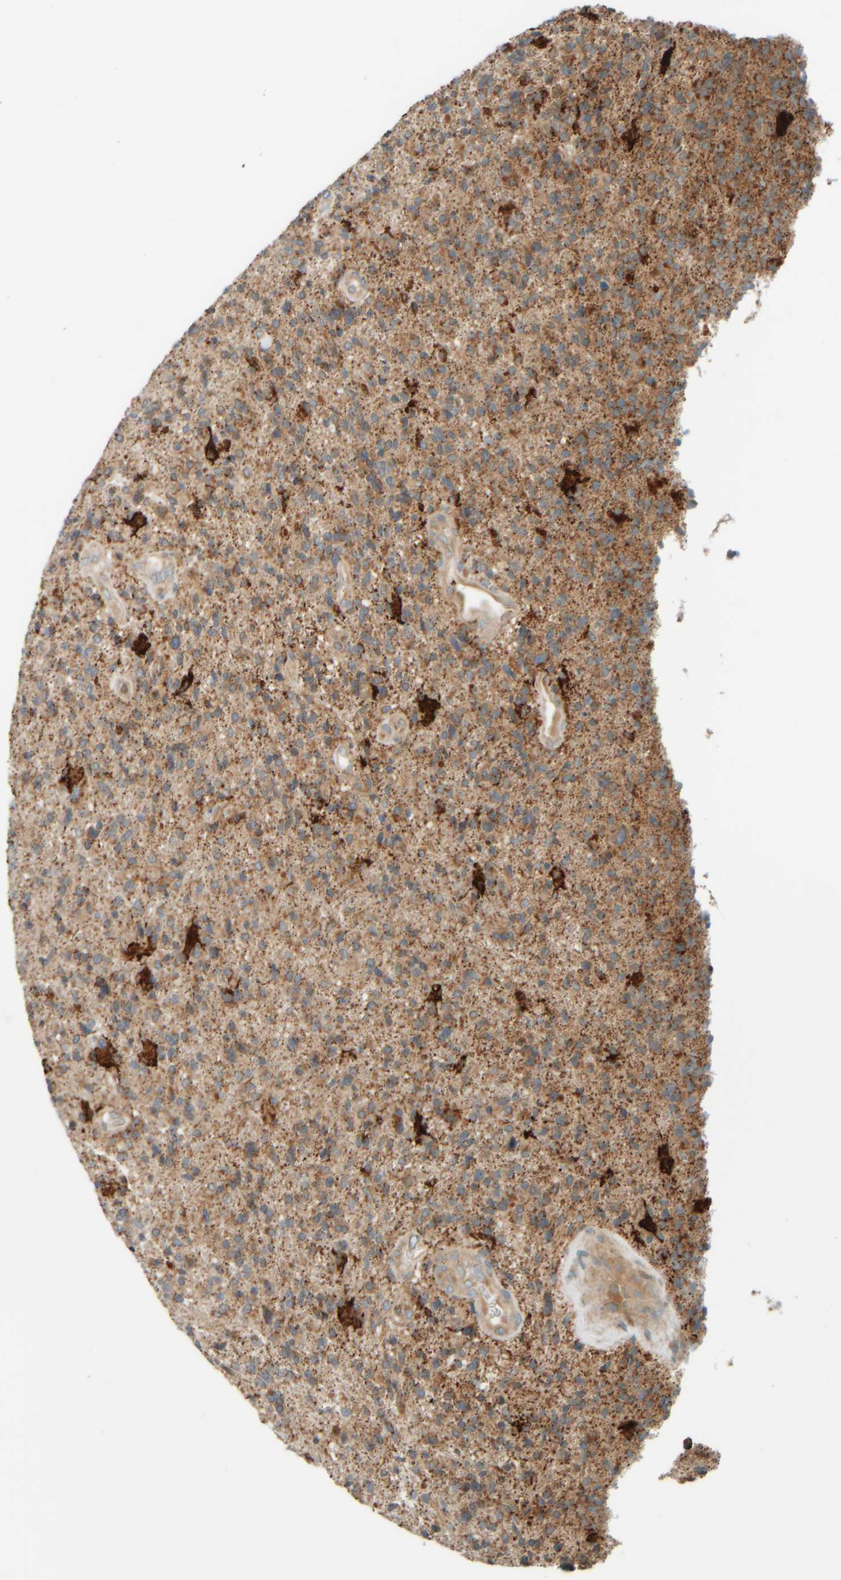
{"staining": {"intensity": "moderate", "quantity": ">75%", "location": "cytoplasmic/membranous"}, "tissue": "glioma", "cell_type": "Tumor cells", "image_type": "cancer", "snomed": [{"axis": "morphology", "description": "Glioma, malignant, High grade"}, {"axis": "topography", "description": "Brain"}], "caption": "Tumor cells display moderate cytoplasmic/membranous positivity in approximately >75% of cells in high-grade glioma (malignant).", "gene": "SPAG5", "patient": {"sex": "male", "age": 72}}